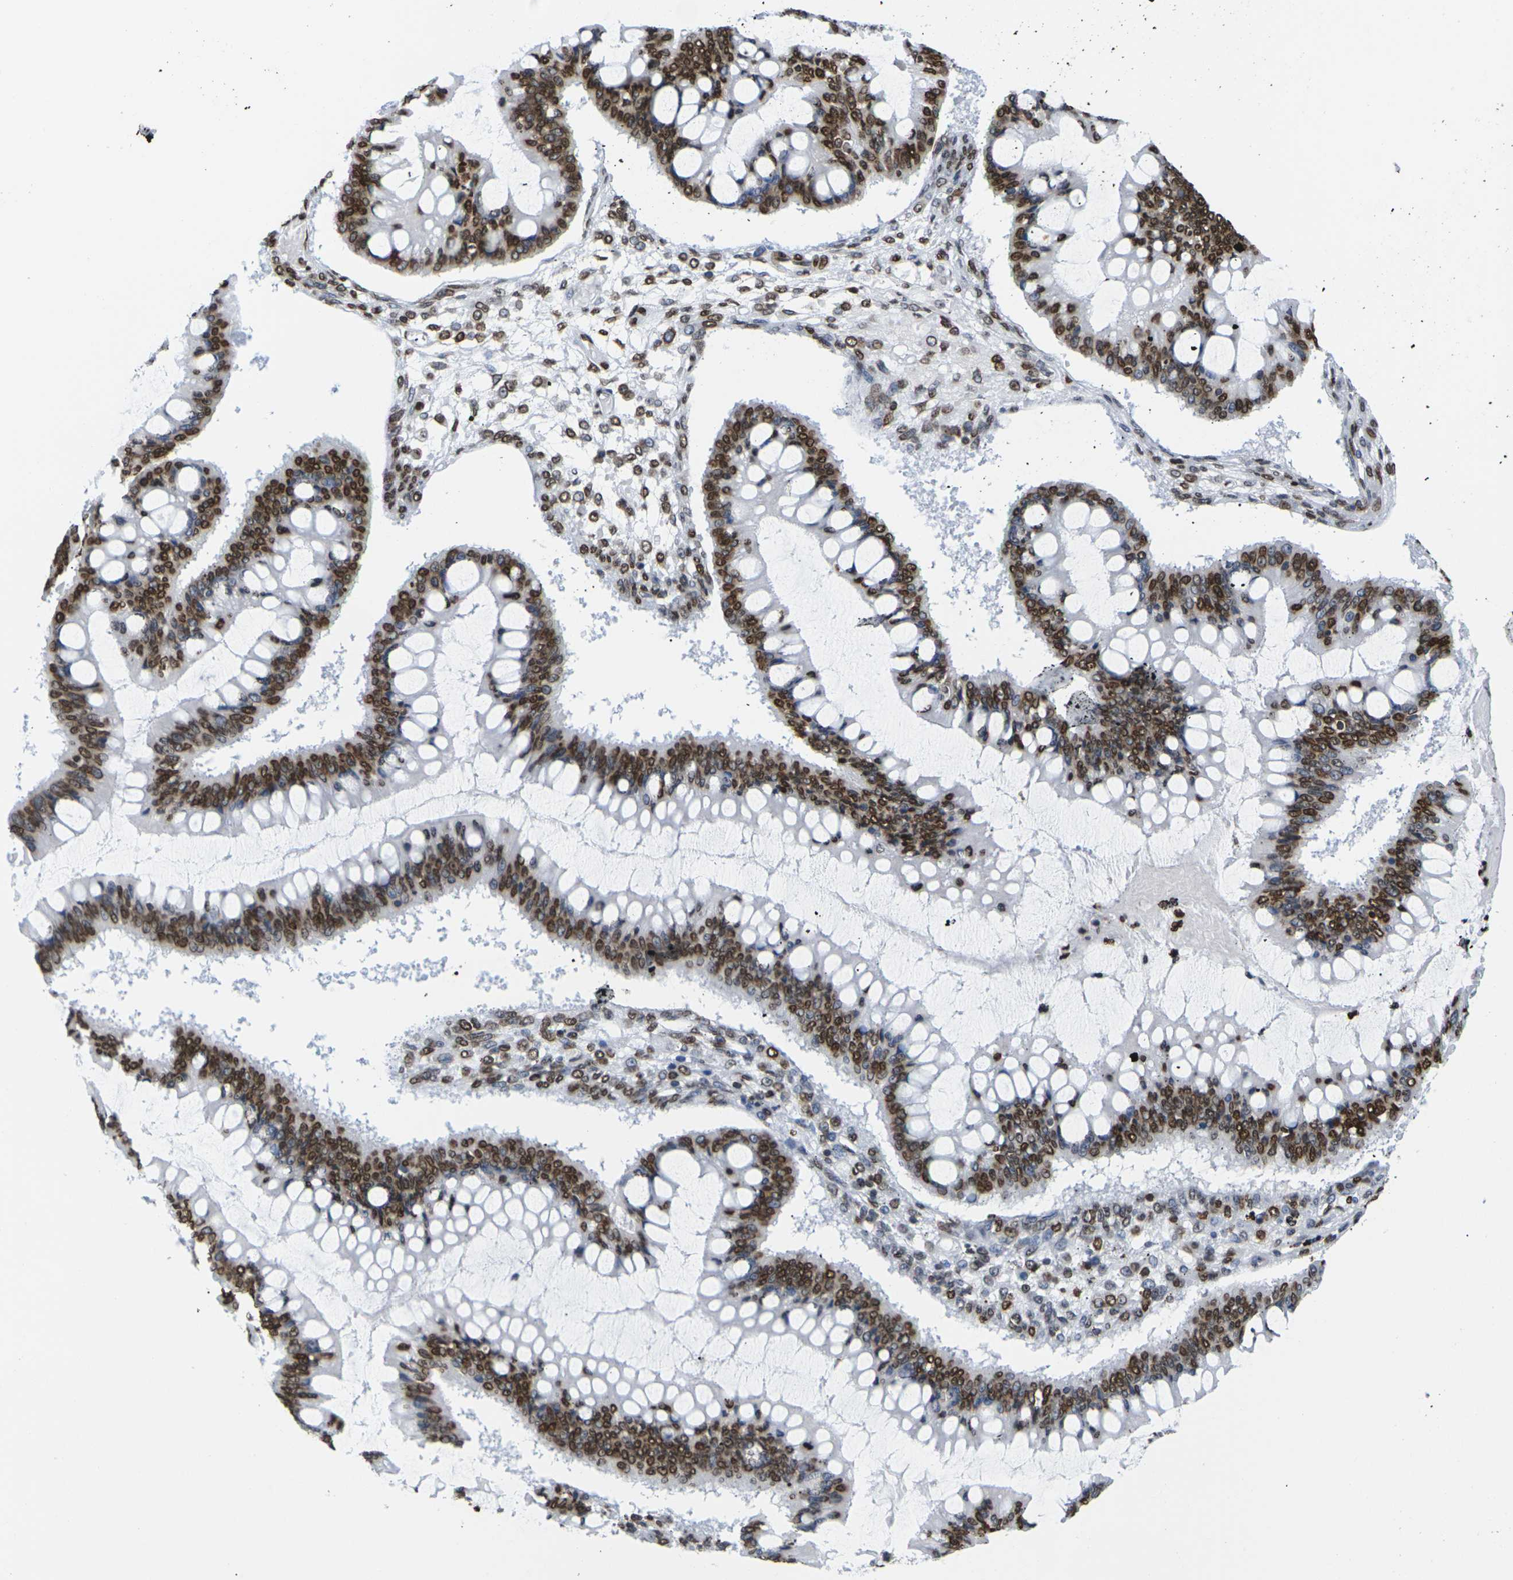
{"staining": {"intensity": "strong", "quantity": ">75%", "location": "cytoplasmic/membranous,nuclear"}, "tissue": "ovarian cancer", "cell_type": "Tumor cells", "image_type": "cancer", "snomed": [{"axis": "morphology", "description": "Cystadenocarcinoma, mucinous, NOS"}, {"axis": "topography", "description": "Ovary"}], "caption": "Protein expression analysis of ovarian cancer displays strong cytoplasmic/membranous and nuclear positivity in about >75% of tumor cells. The protein is stained brown, and the nuclei are stained in blue (DAB (3,3'-diaminobenzidine) IHC with brightfield microscopy, high magnification).", "gene": "H2AC21", "patient": {"sex": "female", "age": 73}}